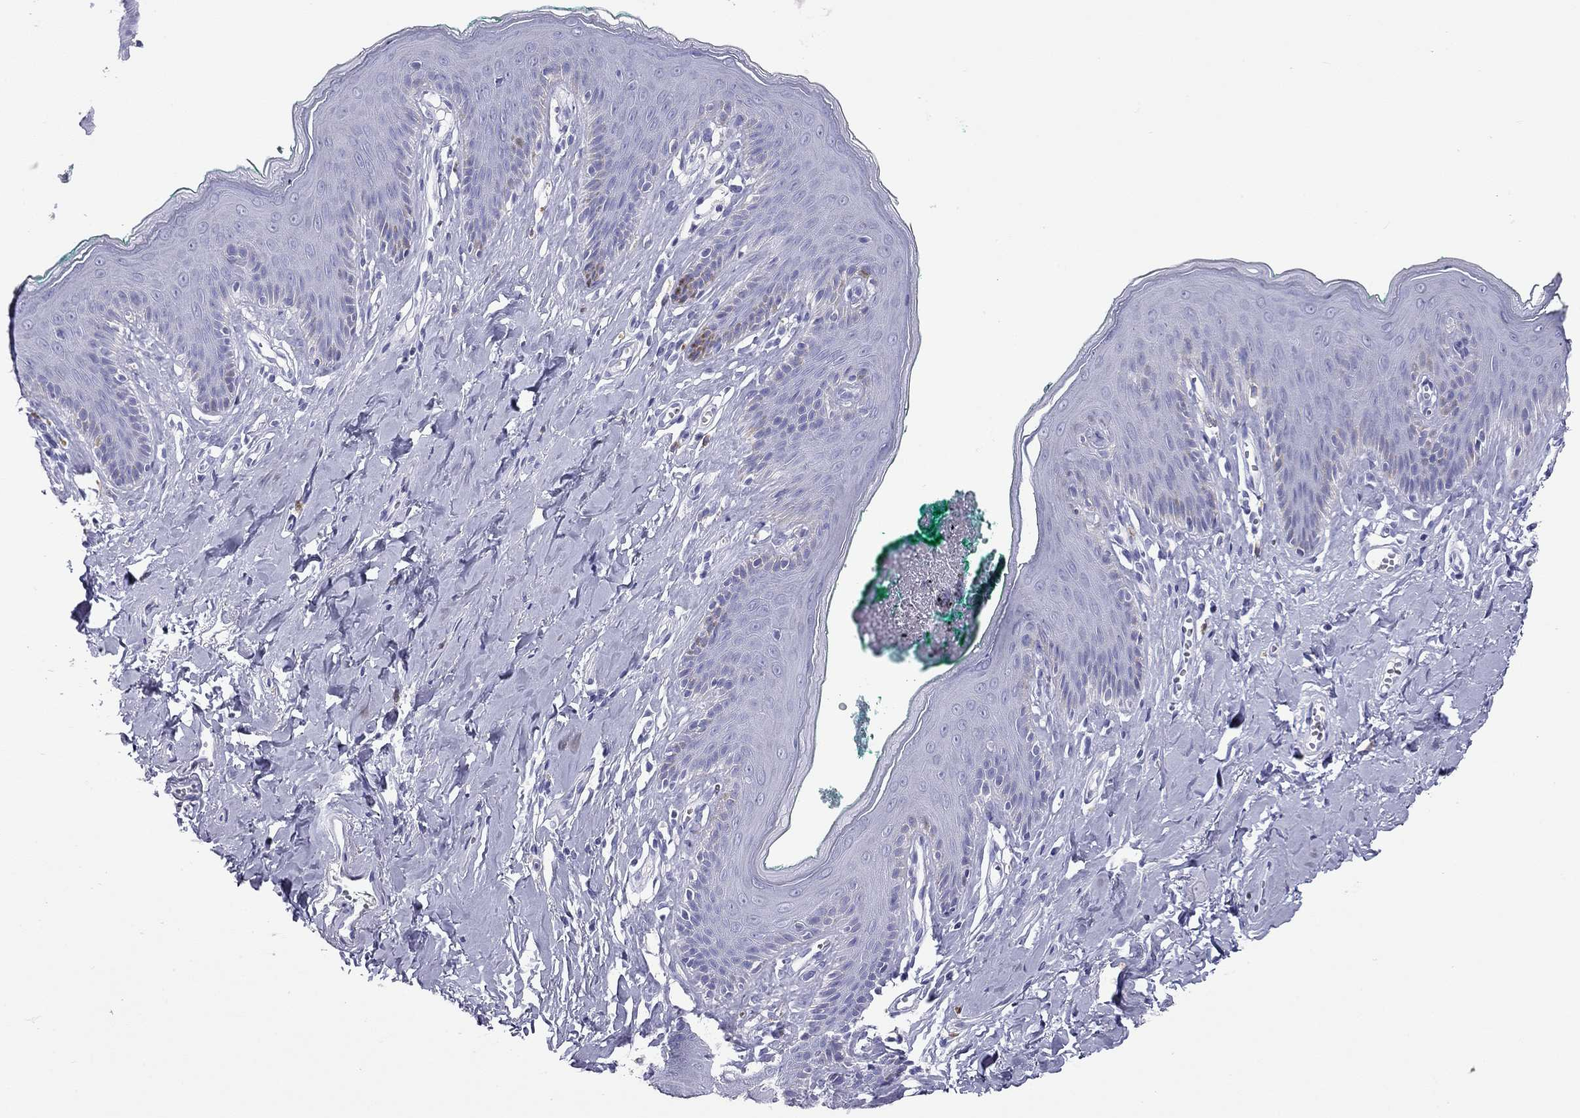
{"staining": {"intensity": "negative", "quantity": "none", "location": "none"}, "tissue": "skin", "cell_type": "Epidermal cells", "image_type": "normal", "snomed": [{"axis": "morphology", "description": "Normal tissue, NOS"}, {"axis": "topography", "description": "Vulva"}], "caption": "This is a histopathology image of immunohistochemistry (IHC) staining of normal skin, which shows no staining in epidermal cells.", "gene": "DPY19L2", "patient": {"sex": "female", "age": 66}}